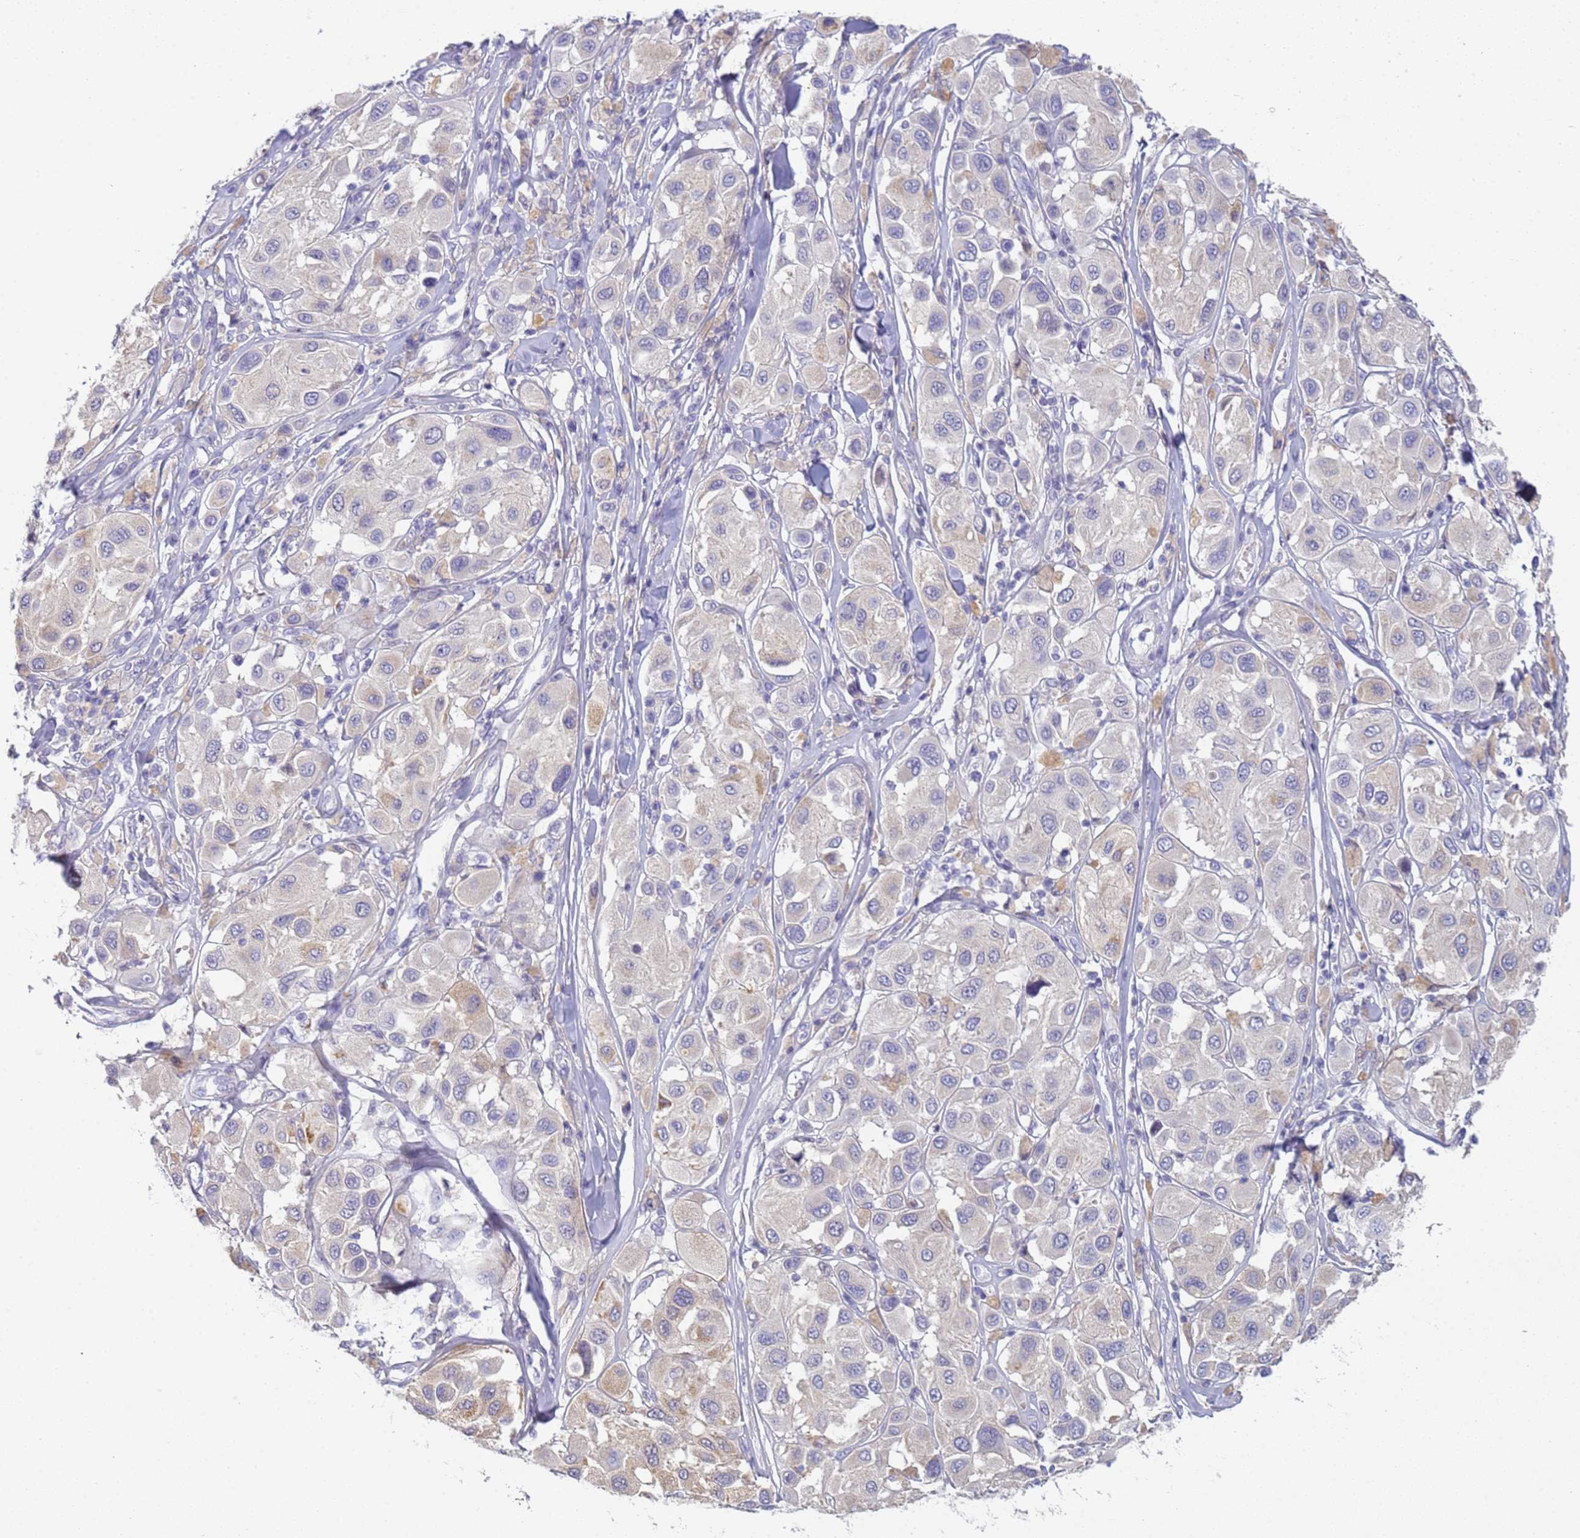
{"staining": {"intensity": "weak", "quantity": "<25%", "location": "cytoplasmic/membranous"}, "tissue": "melanoma", "cell_type": "Tumor cells", "image_type": "cancer", "snomed": [{"axis": "morphology", "description": "Malignant melanoma, Metastatic site"}, {"axis": "topography", "description": "Skin"}], "caption": "DAB (3,3'-diaminobenzidine) immunohistochemical staining of human malignant melanoma (metastatic site) exhibits no significant expression in tumor cells. Nuclei are stained in blue.", "gene": "CR1", "patient": {"sex": "male", "age": 41}}